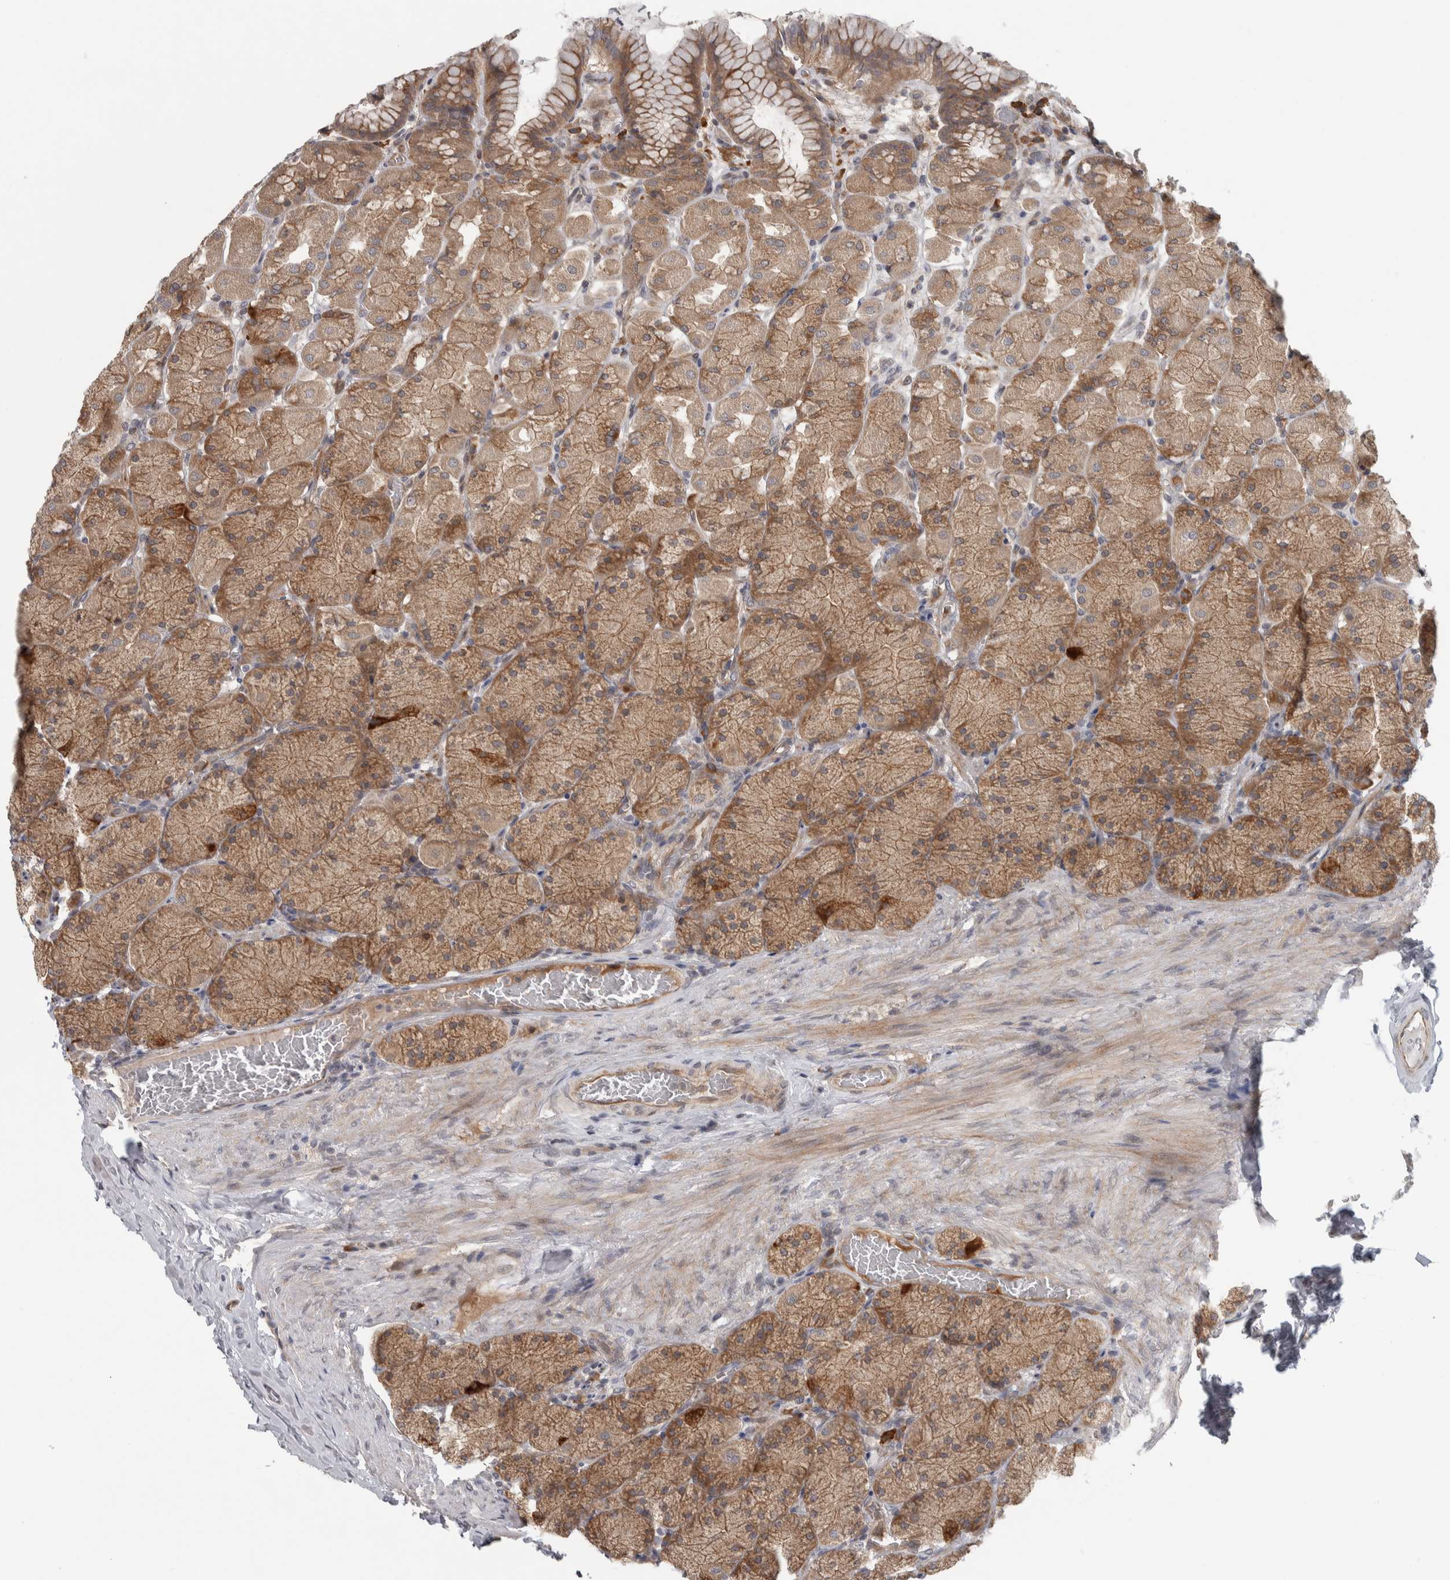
{"staining": {"intensity": "moderate", "quantity": ">75%", "location": "cytoplasmic/membranous"}, "tissue": "stomach", "cell_type": "Glandular cells", "image_type": "normal", "snomed": [{"axis": "morphology", "description": "Normal tissue, NOS"}, {"axis": "topography", "description": "Stomach, upper"}], "caption": "Brown immunohistochemical staining in unremarkable human stomach demonstrates moderate cytoplasmic/membranous staining in about >75% of glandular cells.", "gene": "TBC1D31", "patient": {"sex": "female", "age": 56}}